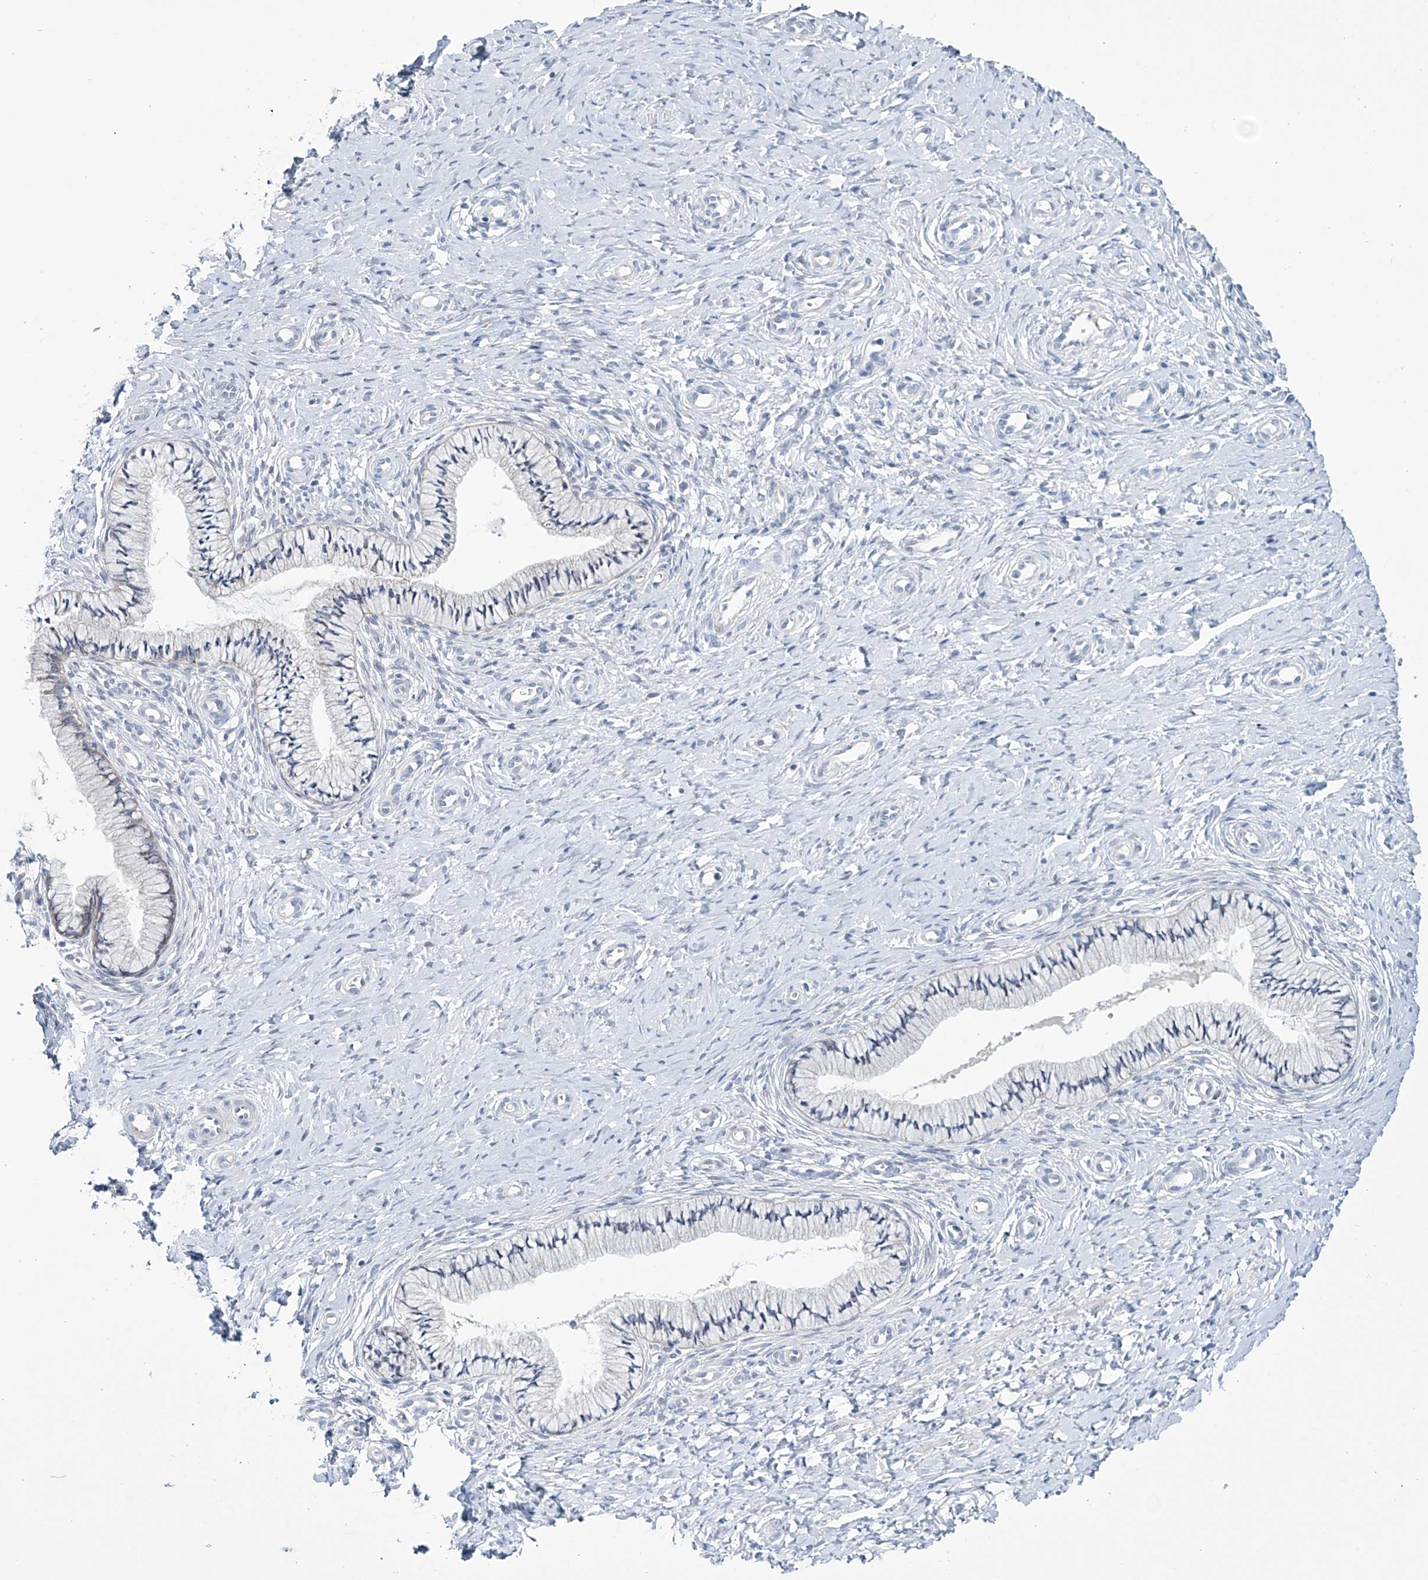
{"staining": {"intensity": "weak", "quantity": "<25%", "location": "cytoplasmic/membranous"}, "tissue": "cervix", "cell_type": "Glandular cells", "image_type": "normal", "snomed": [{"axis": "morphology", "description": "Normal tissue, NOS"}, {"axis": "topography", "description": "Cervix"}], "caption": "Immunohistochemistry (IHC) photomicrograph of unremarkable cervix: human cervix stained with DAB displays no significant protein expression in glandular cells. (Immunohistochemistry (IHC), brightfield microscopy, high magnification).", "gene": "TRIM60", "patient": {"sex": "female", "age": 36}}